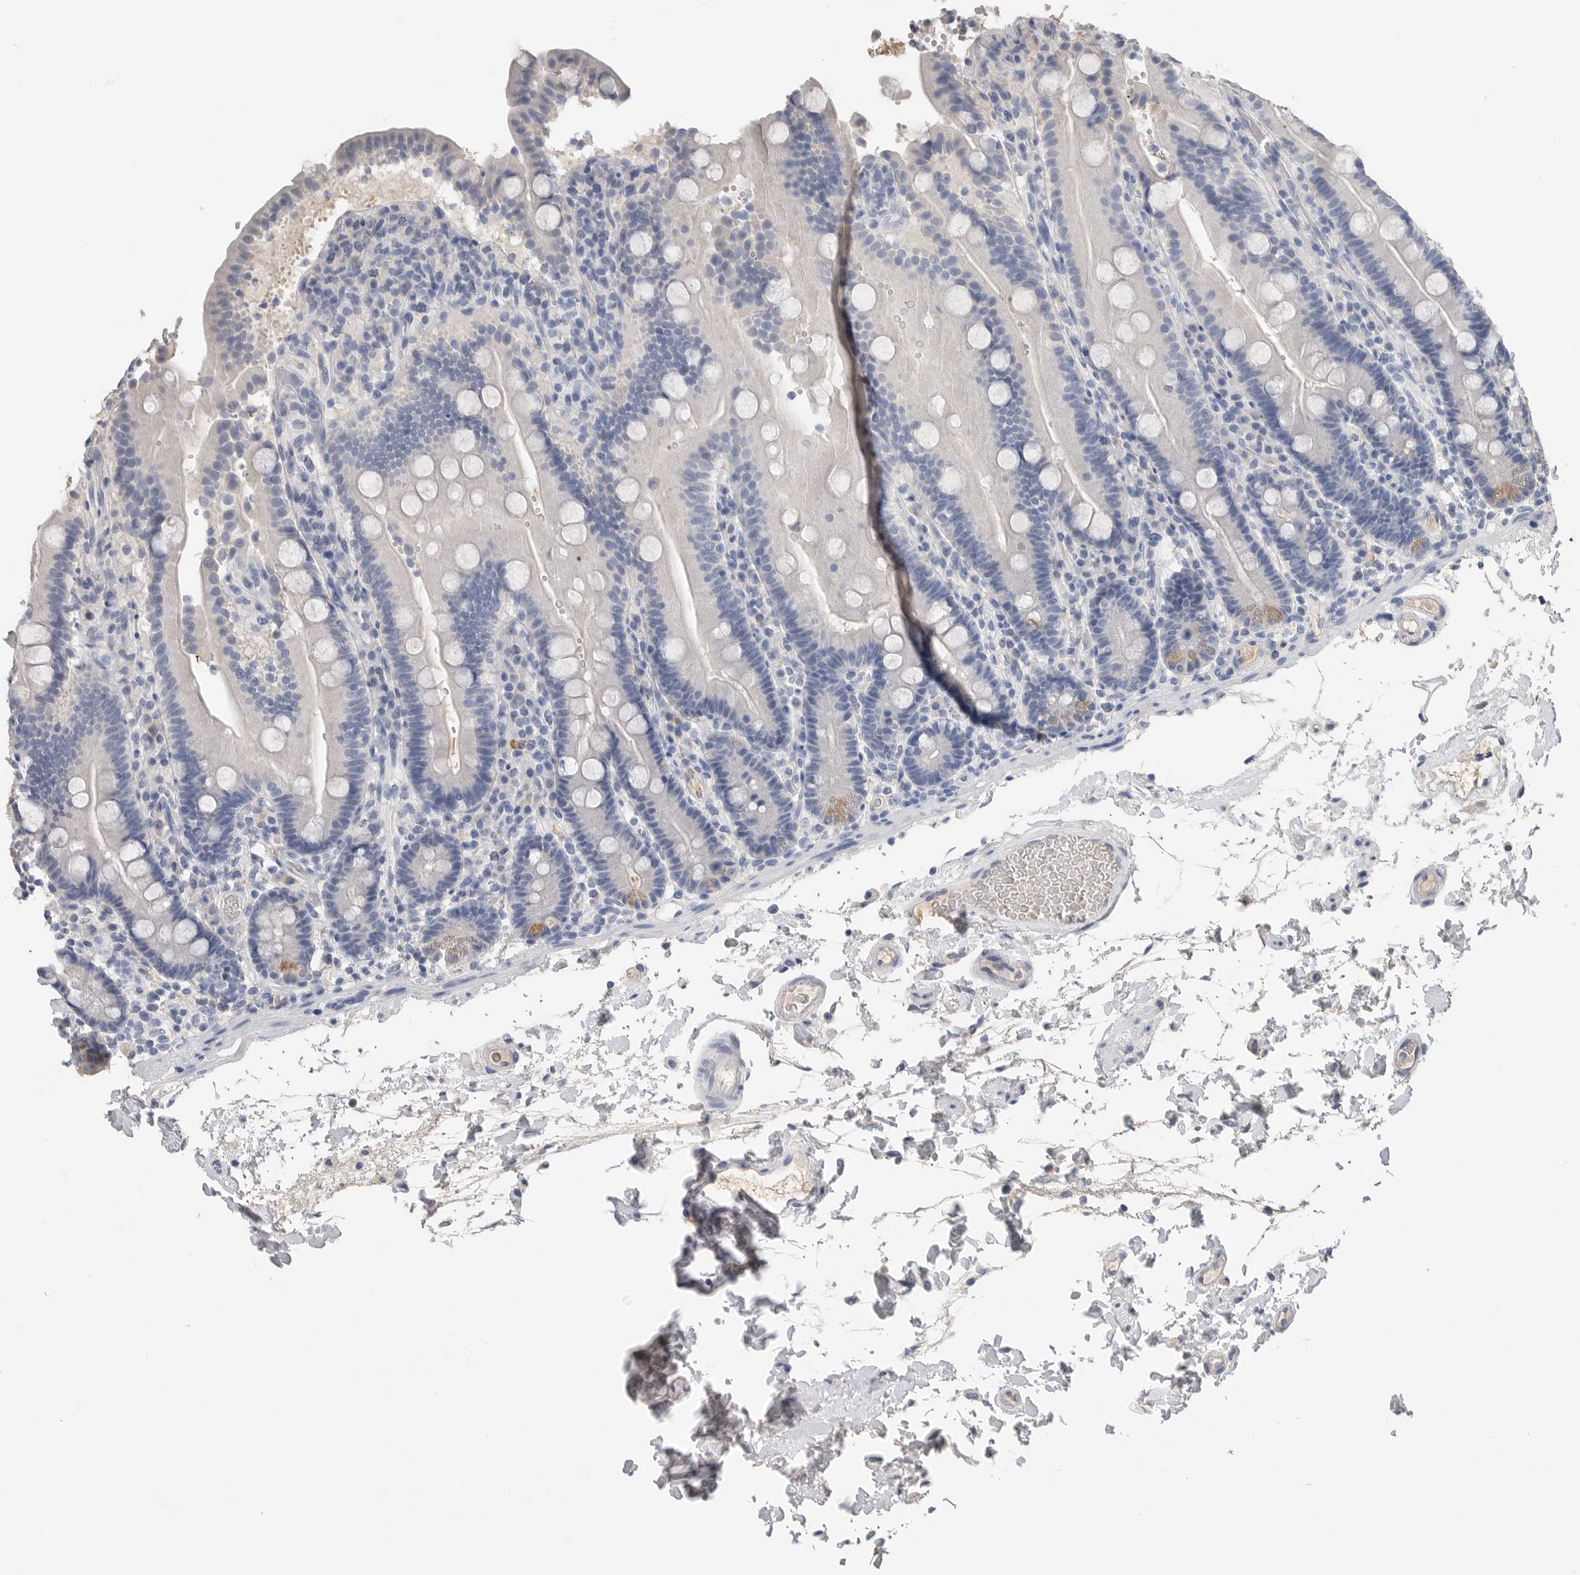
{"staining": {"intensity": "negative", "quantity": "none", "location": "none"}, "tissue": "duodenum", "cell_type": "Glandular cells", "image_type": "normal", "snomed": [{"axis": "morphology", "description": "Normal tissue, NOS"}, {"axis": "topography", "description": "Small intestine, NOS"}], "caption": "This is a image of IHC staining of unremarkable duodenum, which shows no positivity in glandular cells.", "gene": "FABP6", "patient": {"sex": "female", "age": 71}}